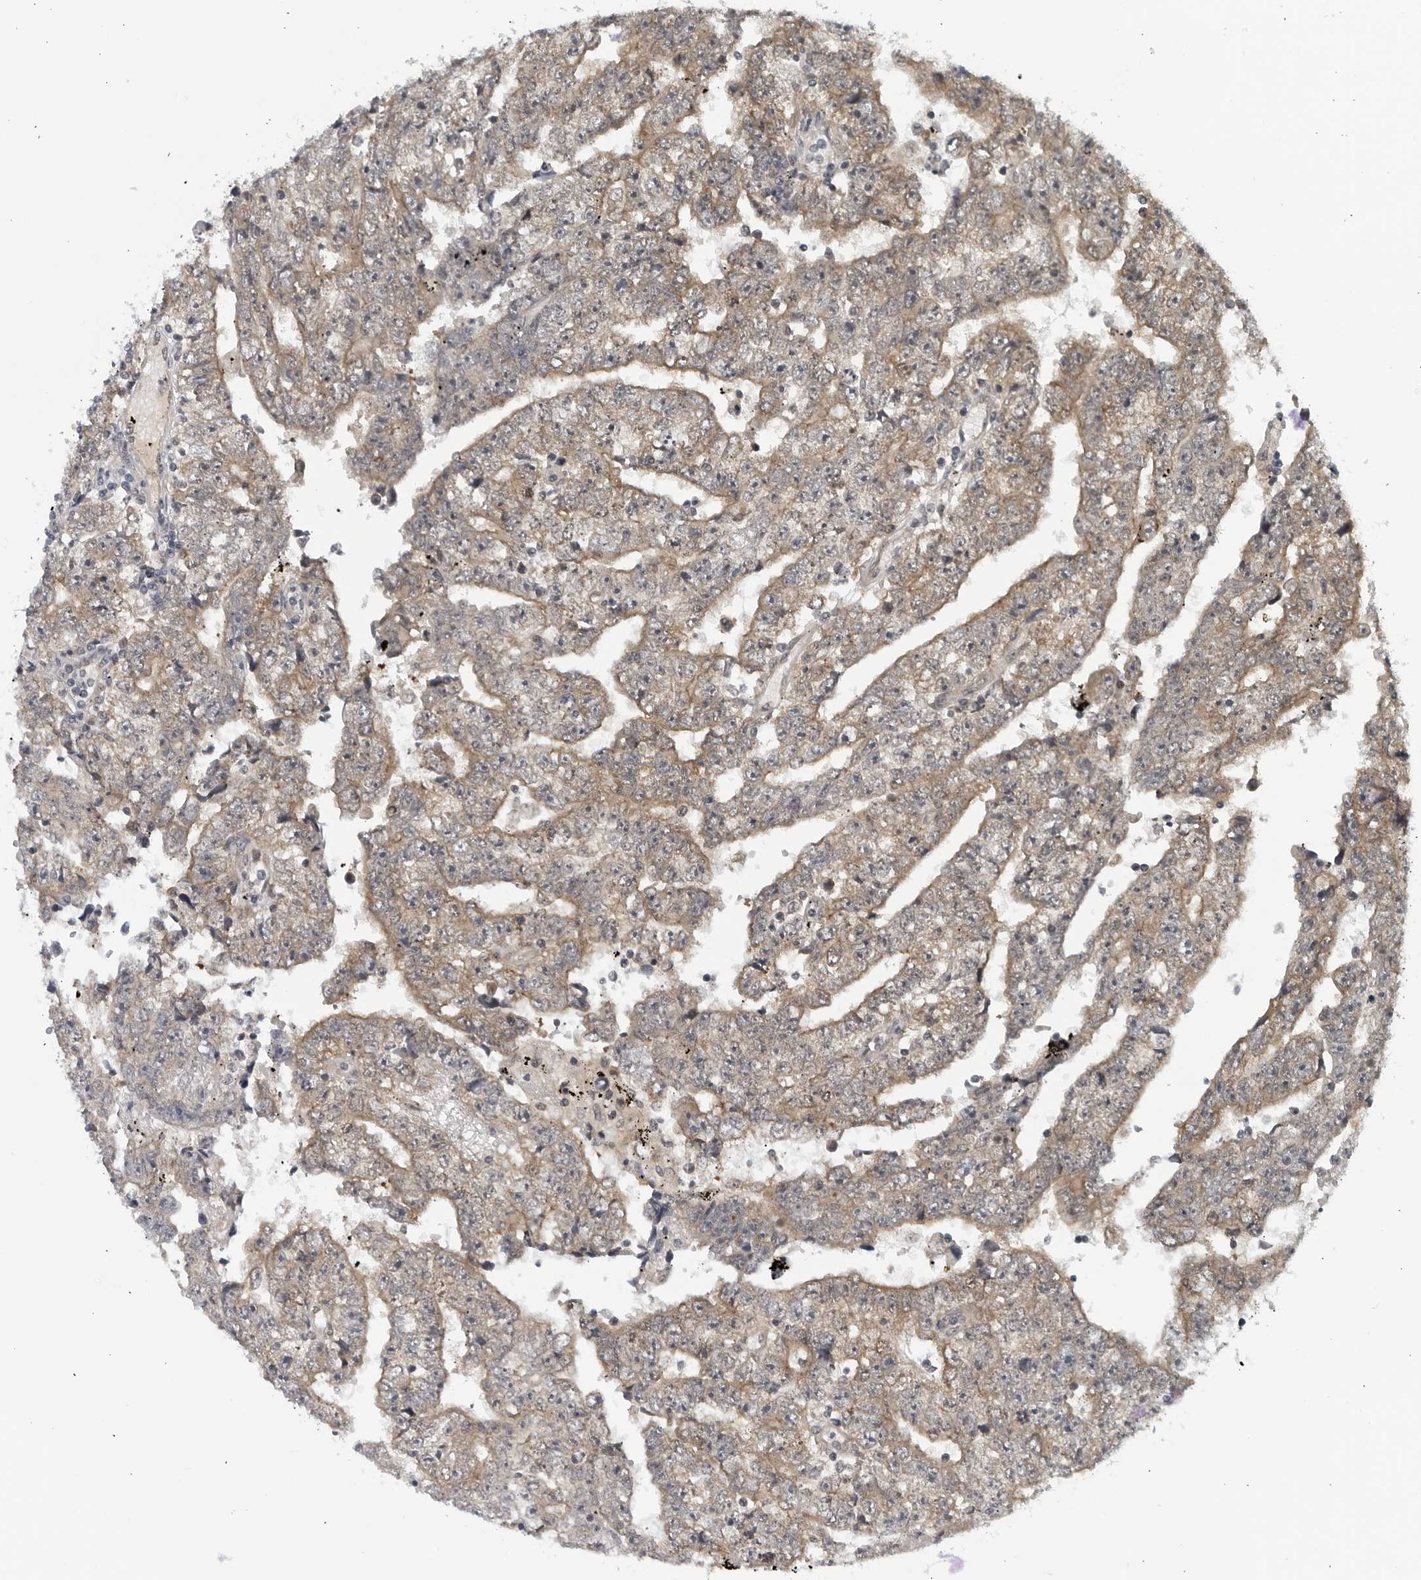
{"staining": {"intensity": "weak", "quantity": ">75%", "location": "cytoplasmic/membranous"}, "tissue": "testis cancer", "cell_type": "Tumor cells", "image_type": "cancer", "snomed": [{"axis": "morphology", "description": "Carcinoma, Embryonal, NOS"}, {"axis": "topography", "description": "Testis"}], "caption": "Protein expression by IHC reveals weak cytoplasmic/membranous staining in about >75% of tumor cells in testis cancer (embryonal carcinoma).", "gene": "RC3H1", "patient": {"sex": "male", "age": 25}}